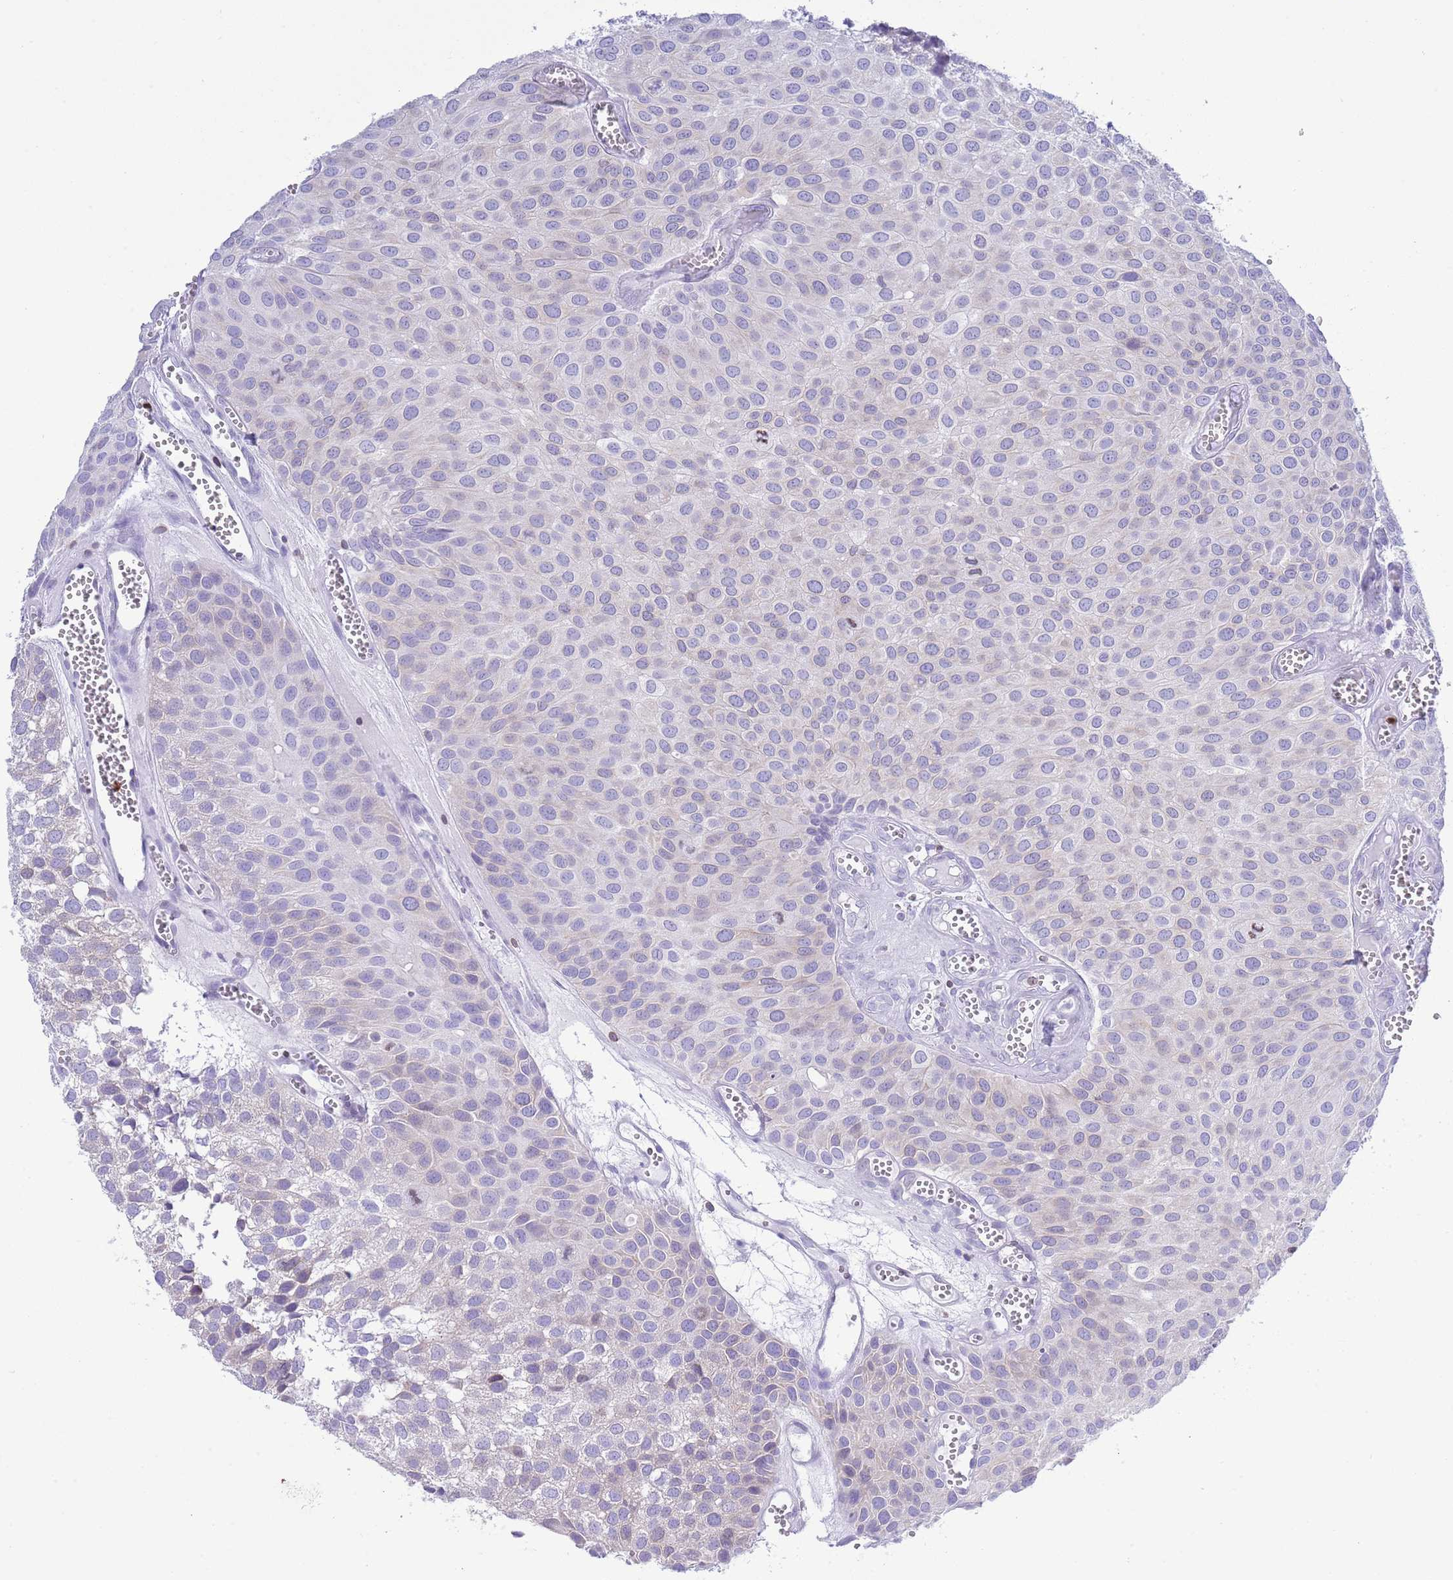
{"staining": {"intensity": "negative", "quantity": "none", "location": "none"}, "tissue": "urothelial cancer", "cell_type": "Tumor cells", "image_type": "cancer", "snomed": [{"axis": "morphology", "description": "Urothelial carcinoma, Low grade"}, {"axis": "topography", "description": "Urinary bladder"}], "caption": "The micrograph exhibits no staining of tumor cells in low-grade urothelial carcinoma. (DAB (3,3'-diaminobenzidine) immunohistochemistry with hematoxylin counter stain).", "gene": "LBR", "patient": {"sex": "male", "age": 88}}